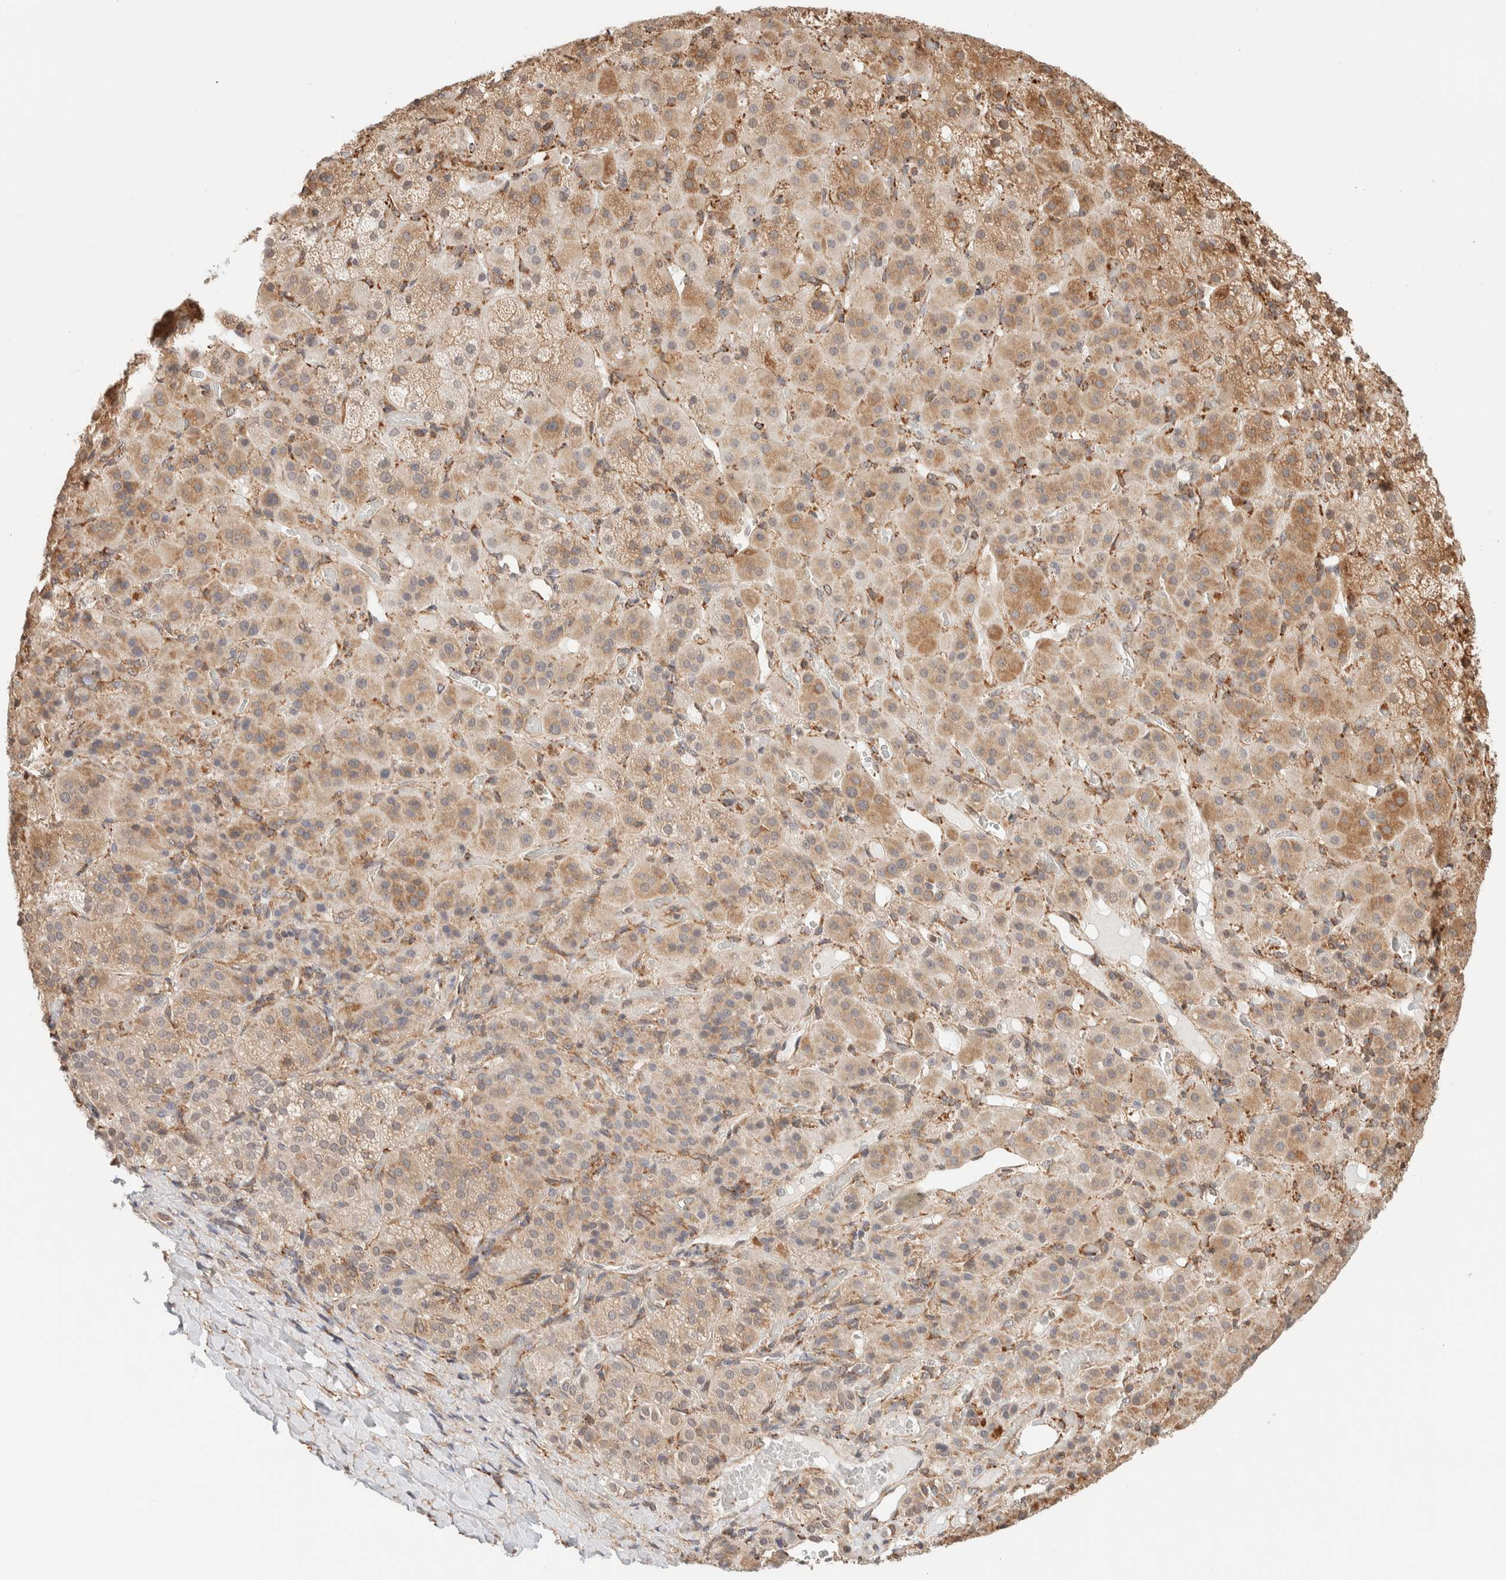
{"staining": {"intensity": "moderate", "quantity": ">75%", "location": "cytoplasmic/membranous,nuclear"}, "tissue": "adrenal gland", "cell_type": "Glandular cells", "image_type": "normal", "snomed": [{"axis": "morphology", "description": "Normal tissue, NOS"}, {"axis": "topography", "description": "Adrenal gland"}], "caption": "Adrenal gland stained for a protein (brown) reveals moderate cytoplasmic/membranous,nuclear positive positivity in approximately >75% of glandular cells.", "gene": "INTS1", "patient": {"sex": "male", "age": 57}}